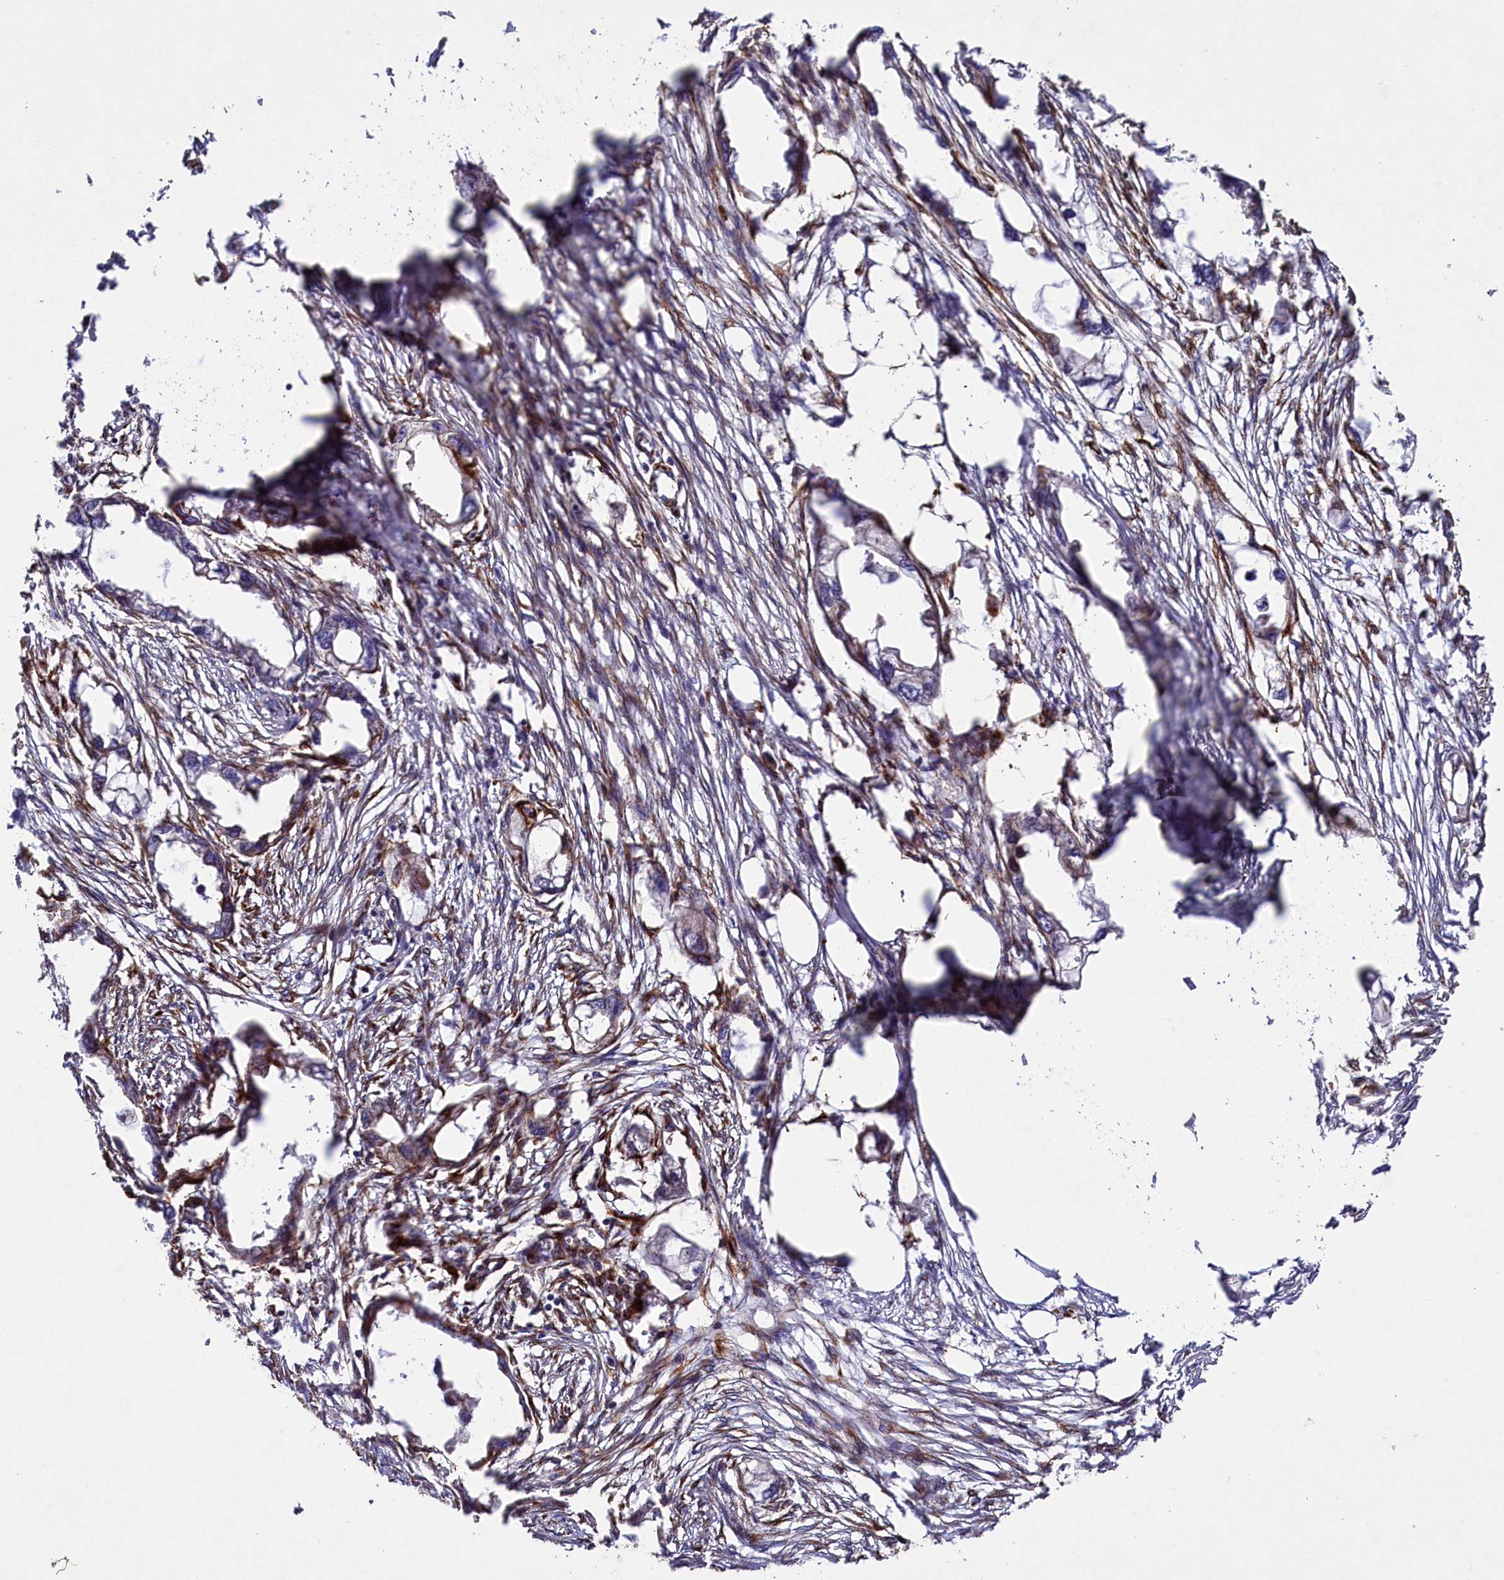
{"staining": {"intensity": "weak", "quantity": ">75%", "location": "cytoplasmic/membranous"}, "tissue": "endometrial cancer", "cell_type": "Tumor cells", "image_type": "cancer", "snomed": [{"axis": "morphology", "description": "Adenocarcinoma, NOS"}, {"axis": "morphology", "description": "Adenocarcinoma, metastatic, NOS"}, {"axis": "topography", "description": "Adipose tissue"}, {"axis": "topography", "description": "Endometrium"}], "caption": "Immunohistochemical staining of human endometrial metastatic adenocarcinoma exhibits low levels of weak cytoplasmic/membranous positivity in about >75% of tumor cells.", "gene": "ARRDC4", "patient": {"sex": "female", "age": 67}}